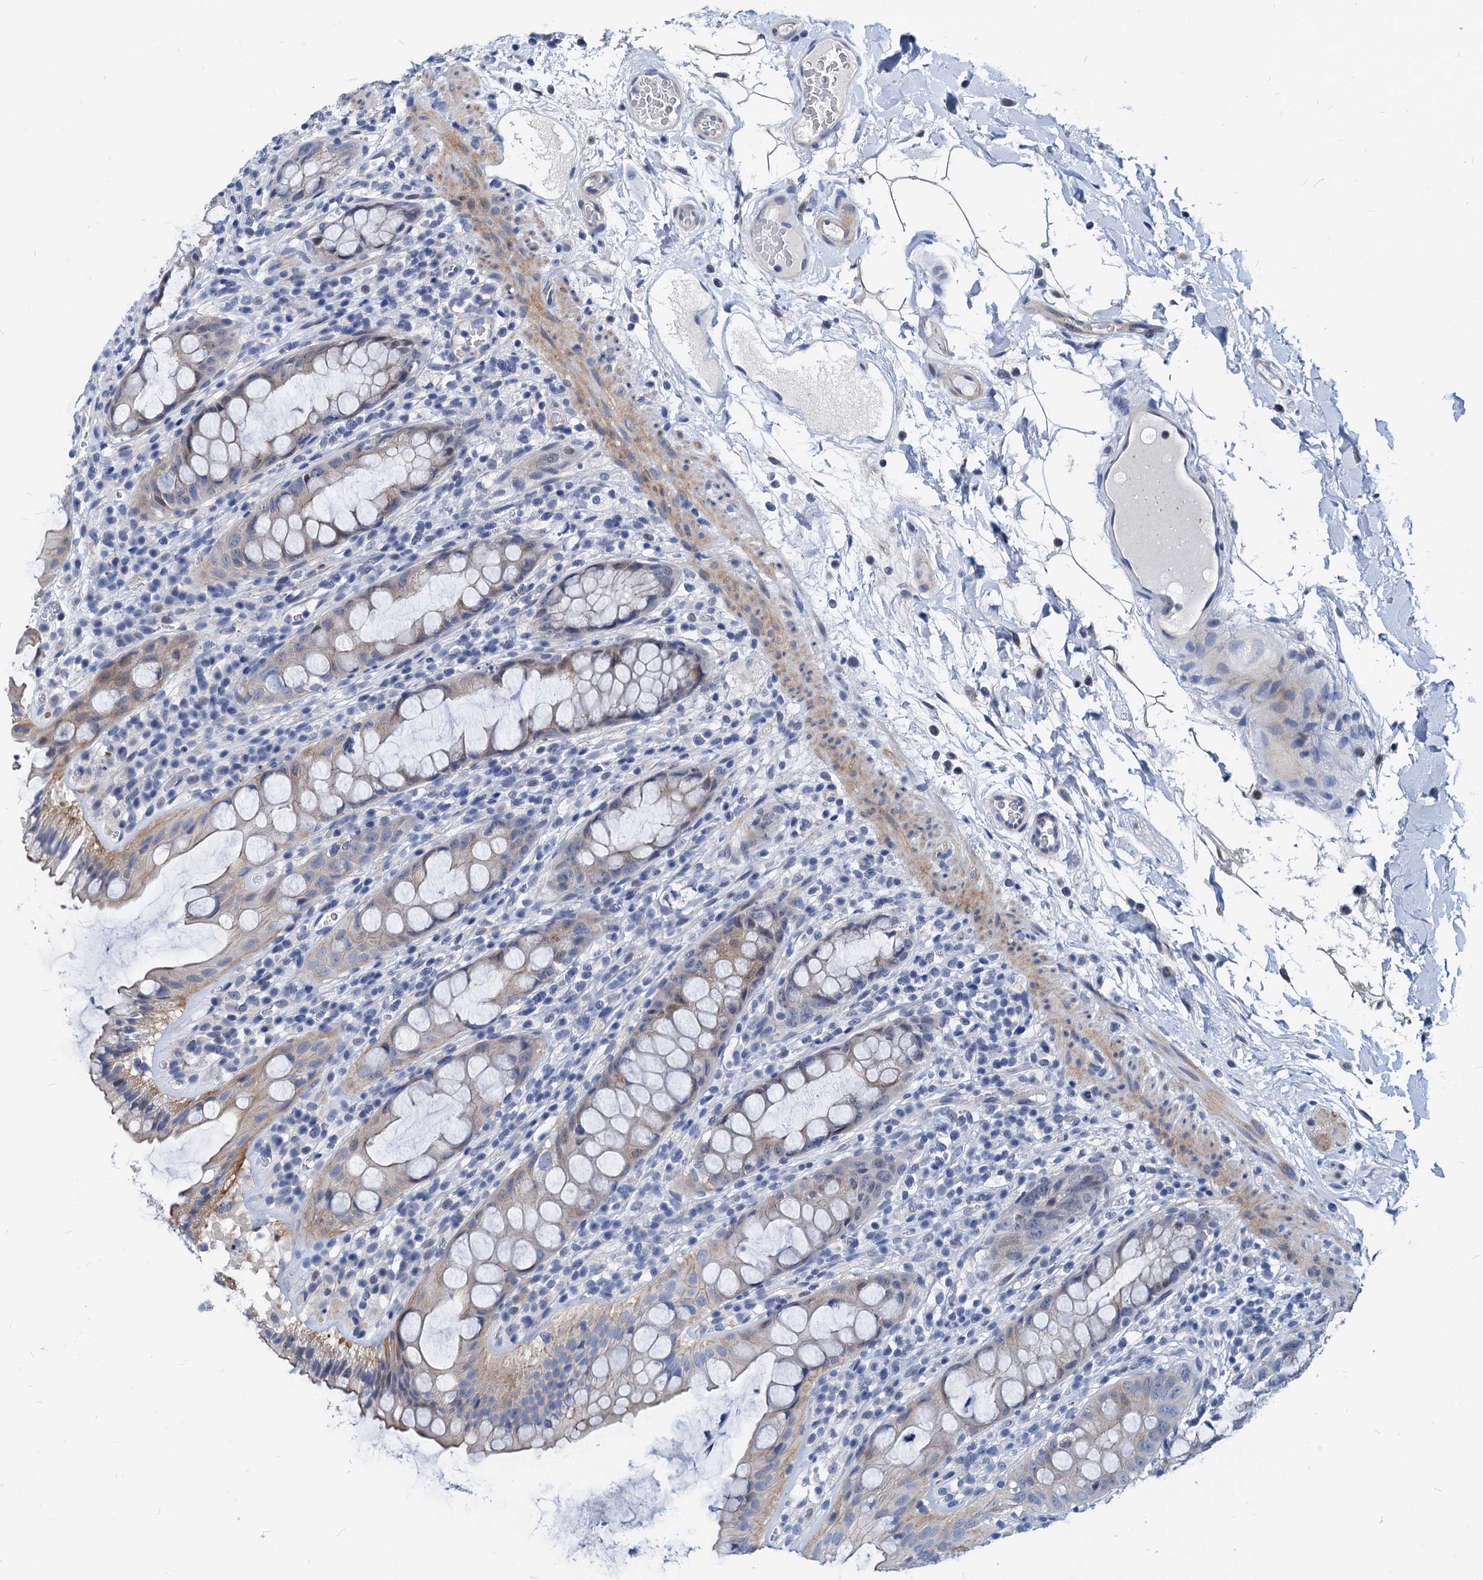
{"staining": {"intensity": "weak", "quantity": "25%-75%", "location": "cytoplasmic/membranous"}, "tissue": "rectum", "cell_type": "Glandular cells", "image_type": "normal", "snomed": [{"axis": "morphology", "description": "Normal tissue, NOS"}, {"axis": "topography", "description": "Rectum"}], "caption": "Weak cytoplasmic/membranous staining for a protein is present in approximately 25%-75% of glandular cells of normal rectum using immunohistochemistry.", "gene": "HSF2", "patient": {"sex": "female", "age": 57}}